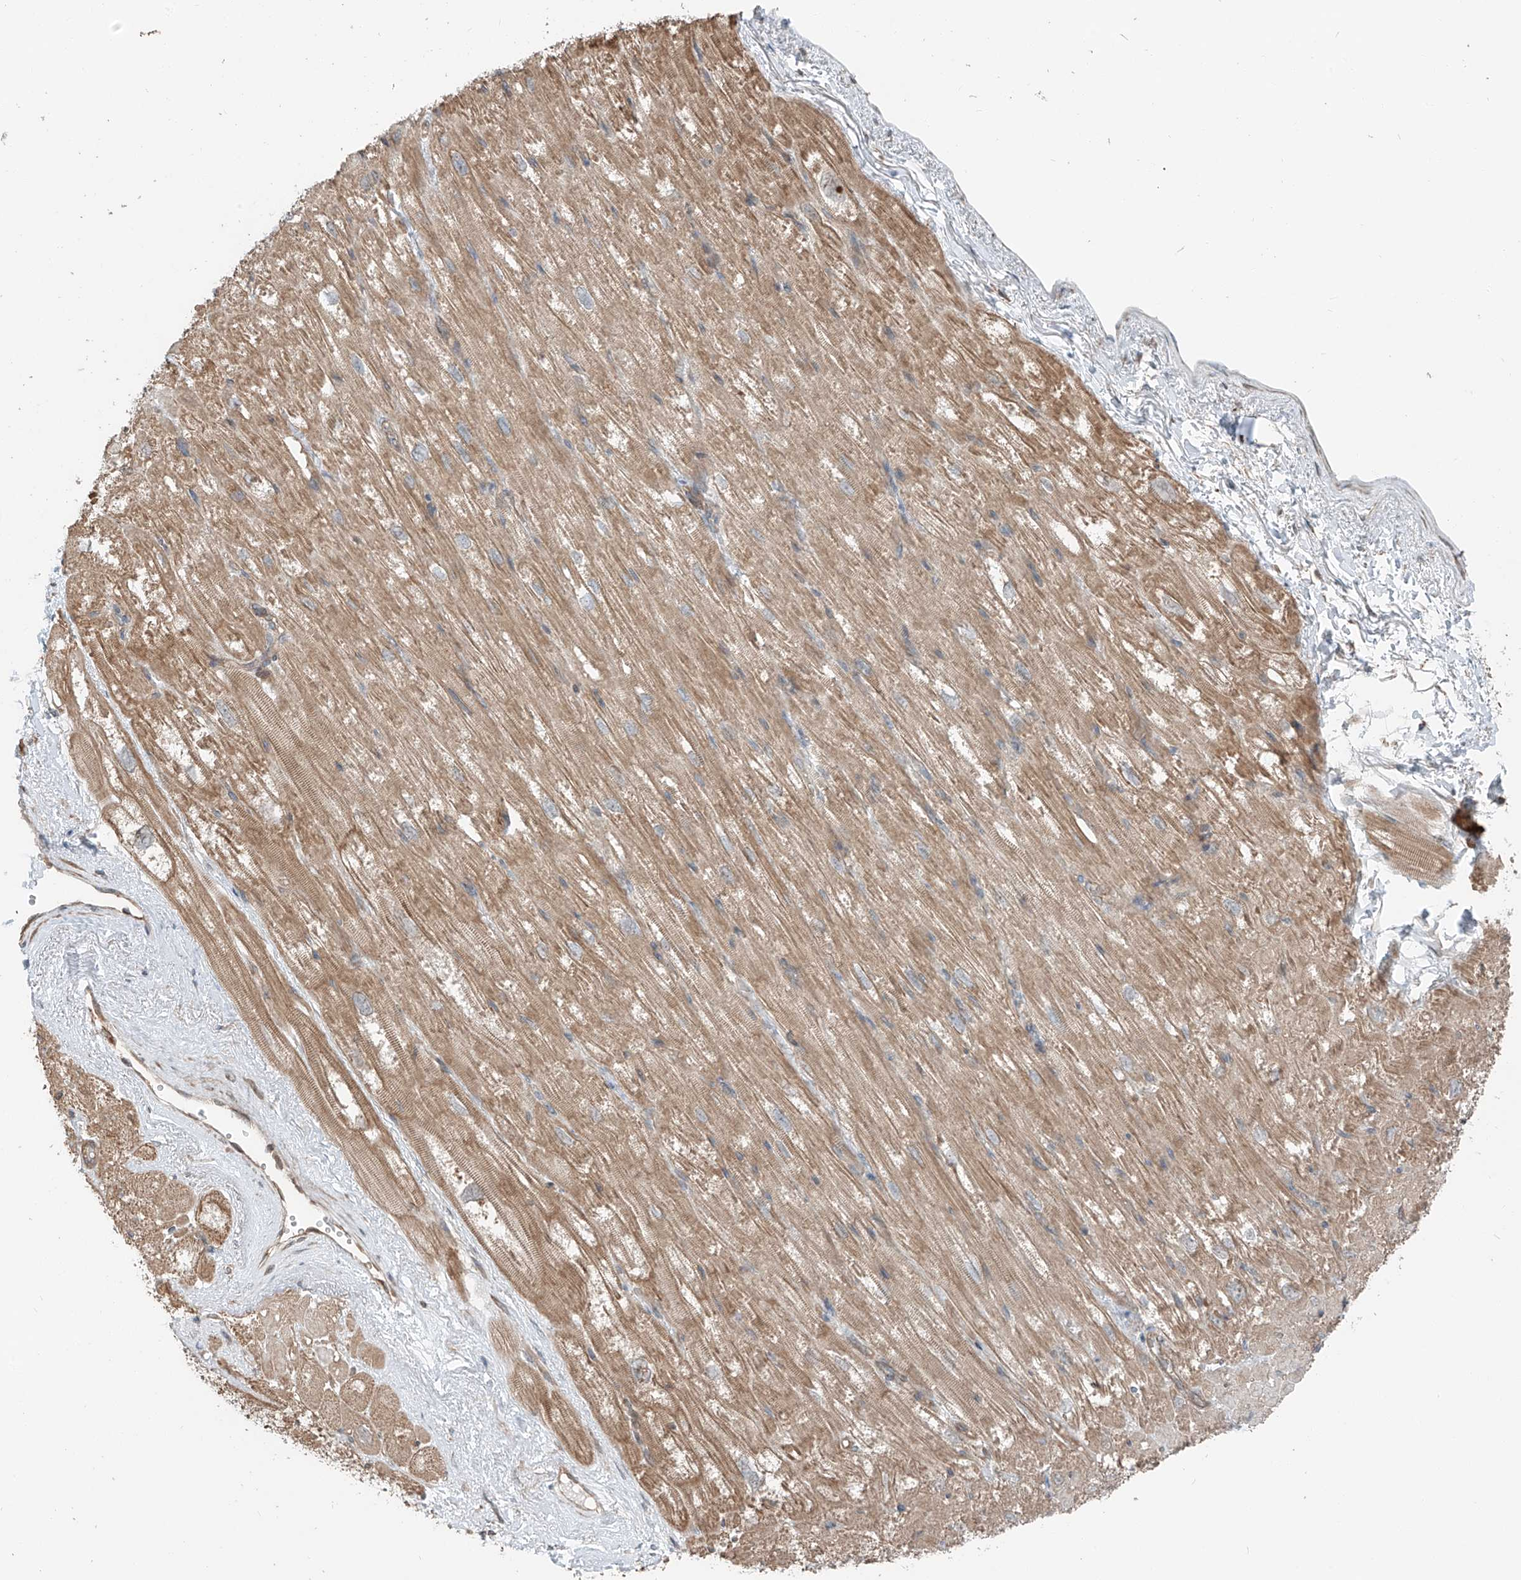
{"staining": {"intensity": "moderate", "quantity": ">75%", "location": "cytoplasmic/membranous"}, "tissue": "heart muscle", "cell_type": "Cardiomyocytes", "image_type": "normal", "snomed": [{"axis": "morphology", "description": "Normal tissue, NOS"}, {"axis": "topography", "description": "Heart"}], "caption": "Immunohistochemical staining of benign human heart muscle reveals moderate cytoplasmic/membranous protein staining in approximately >75% of cardiomyocytes. (IHC, brightfield microscopy, high magnification).", "gene": "CEP162", "patient": {"sex": "male", "age": 50}}